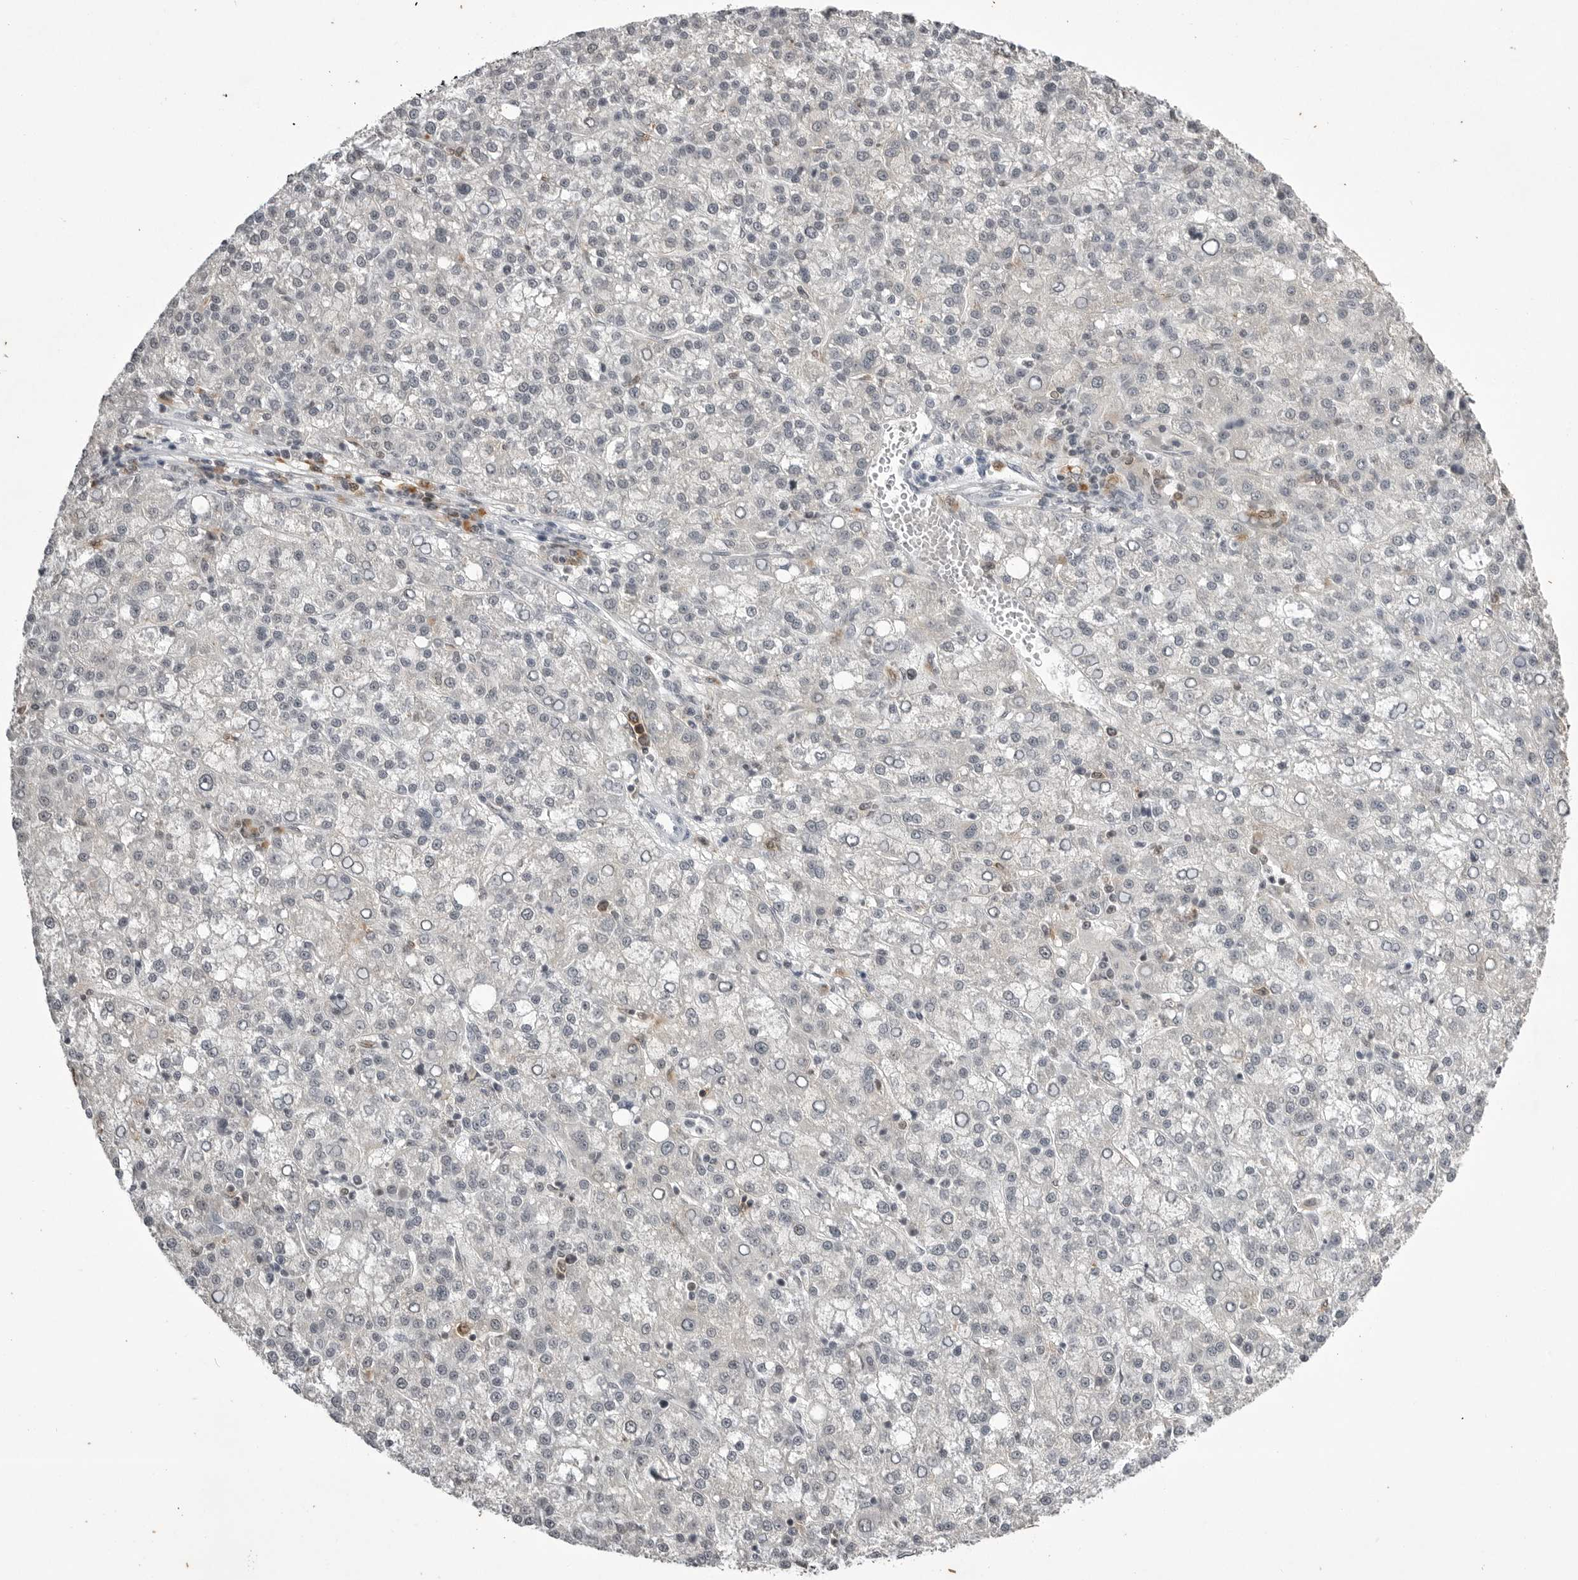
{"staining": {"intensity": "negative", "quantity": "none", "location": "none"}, "tissue": "liver cancer", "cell_type": "Tumor cells", "image_type": "cancer", "snomed": [{"axis": "morphology", "description": "Carcinoma, Hepatocellular, NOS"}, {"axis": "topography", "description": "Liver"}], "caption": "This is a histopathology image of immunohistochemistry (IHC) staining of liver hepatocellular carcinoma, which shows no expression in tumor cells.", "gene": "RRM1", "patient": {"sex": "female", "age": 58}}